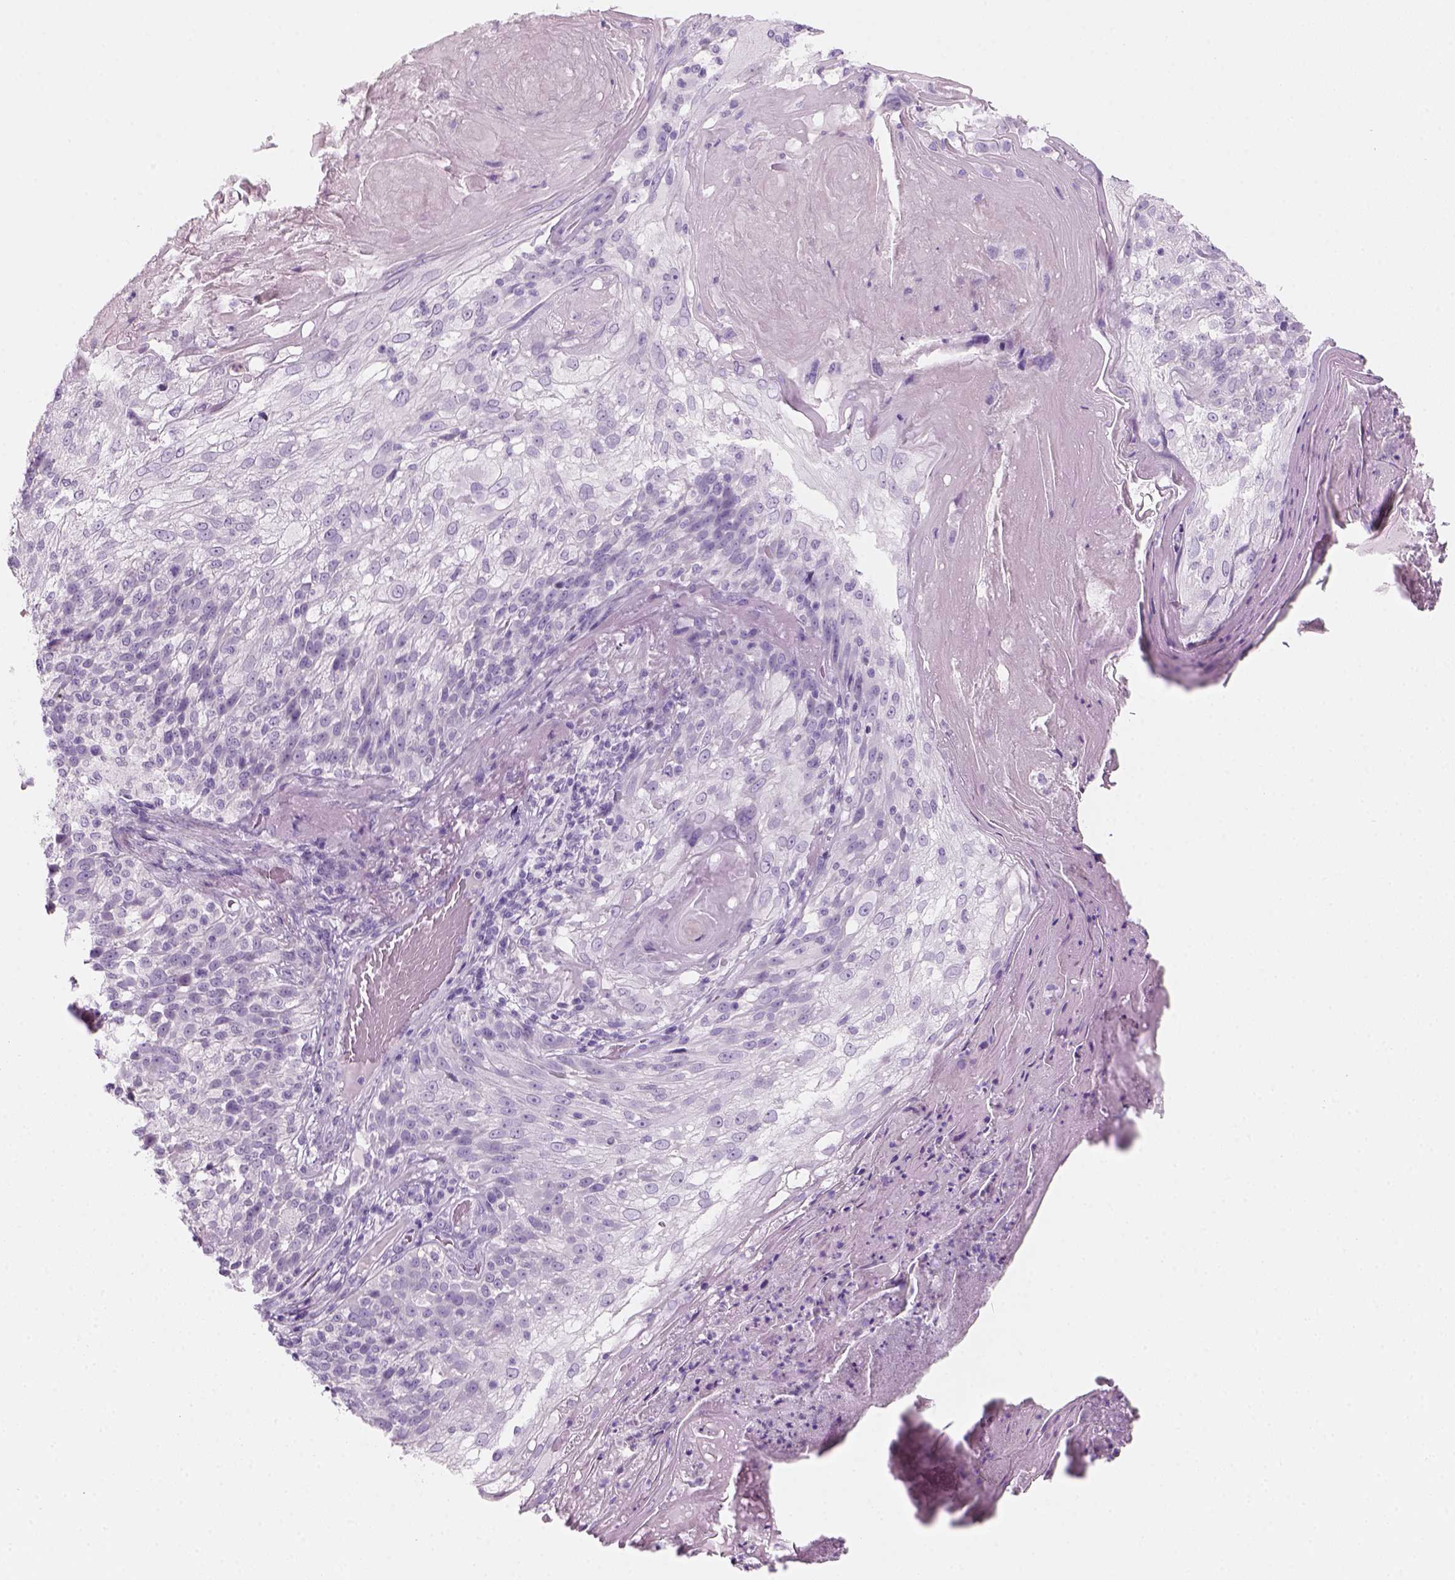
{"staining": {"intensity": "negative", "quantity": "none", "location": "none"}, "tissue": "skin cancer", "cell_type": "Tumor cells", "image_type": "cancer", "snomed": [{"axis": "morphology", "description": "Normal tissue, NOS"}, {"axis": "morphology", "description": "Squamous cell carcinoma, NOS"}, {"axis": "topography", "description": "Skin"}], "caption": "High magnification brightfield microscopy of squamous cell carcinoma (skin) stained with DAB (brown) and counterstained with hematoxylin (blue): tumor cells show no significant positivity.", "gene": "KRTAP11-1", "patient": {"sex": "female", "age": 83}}